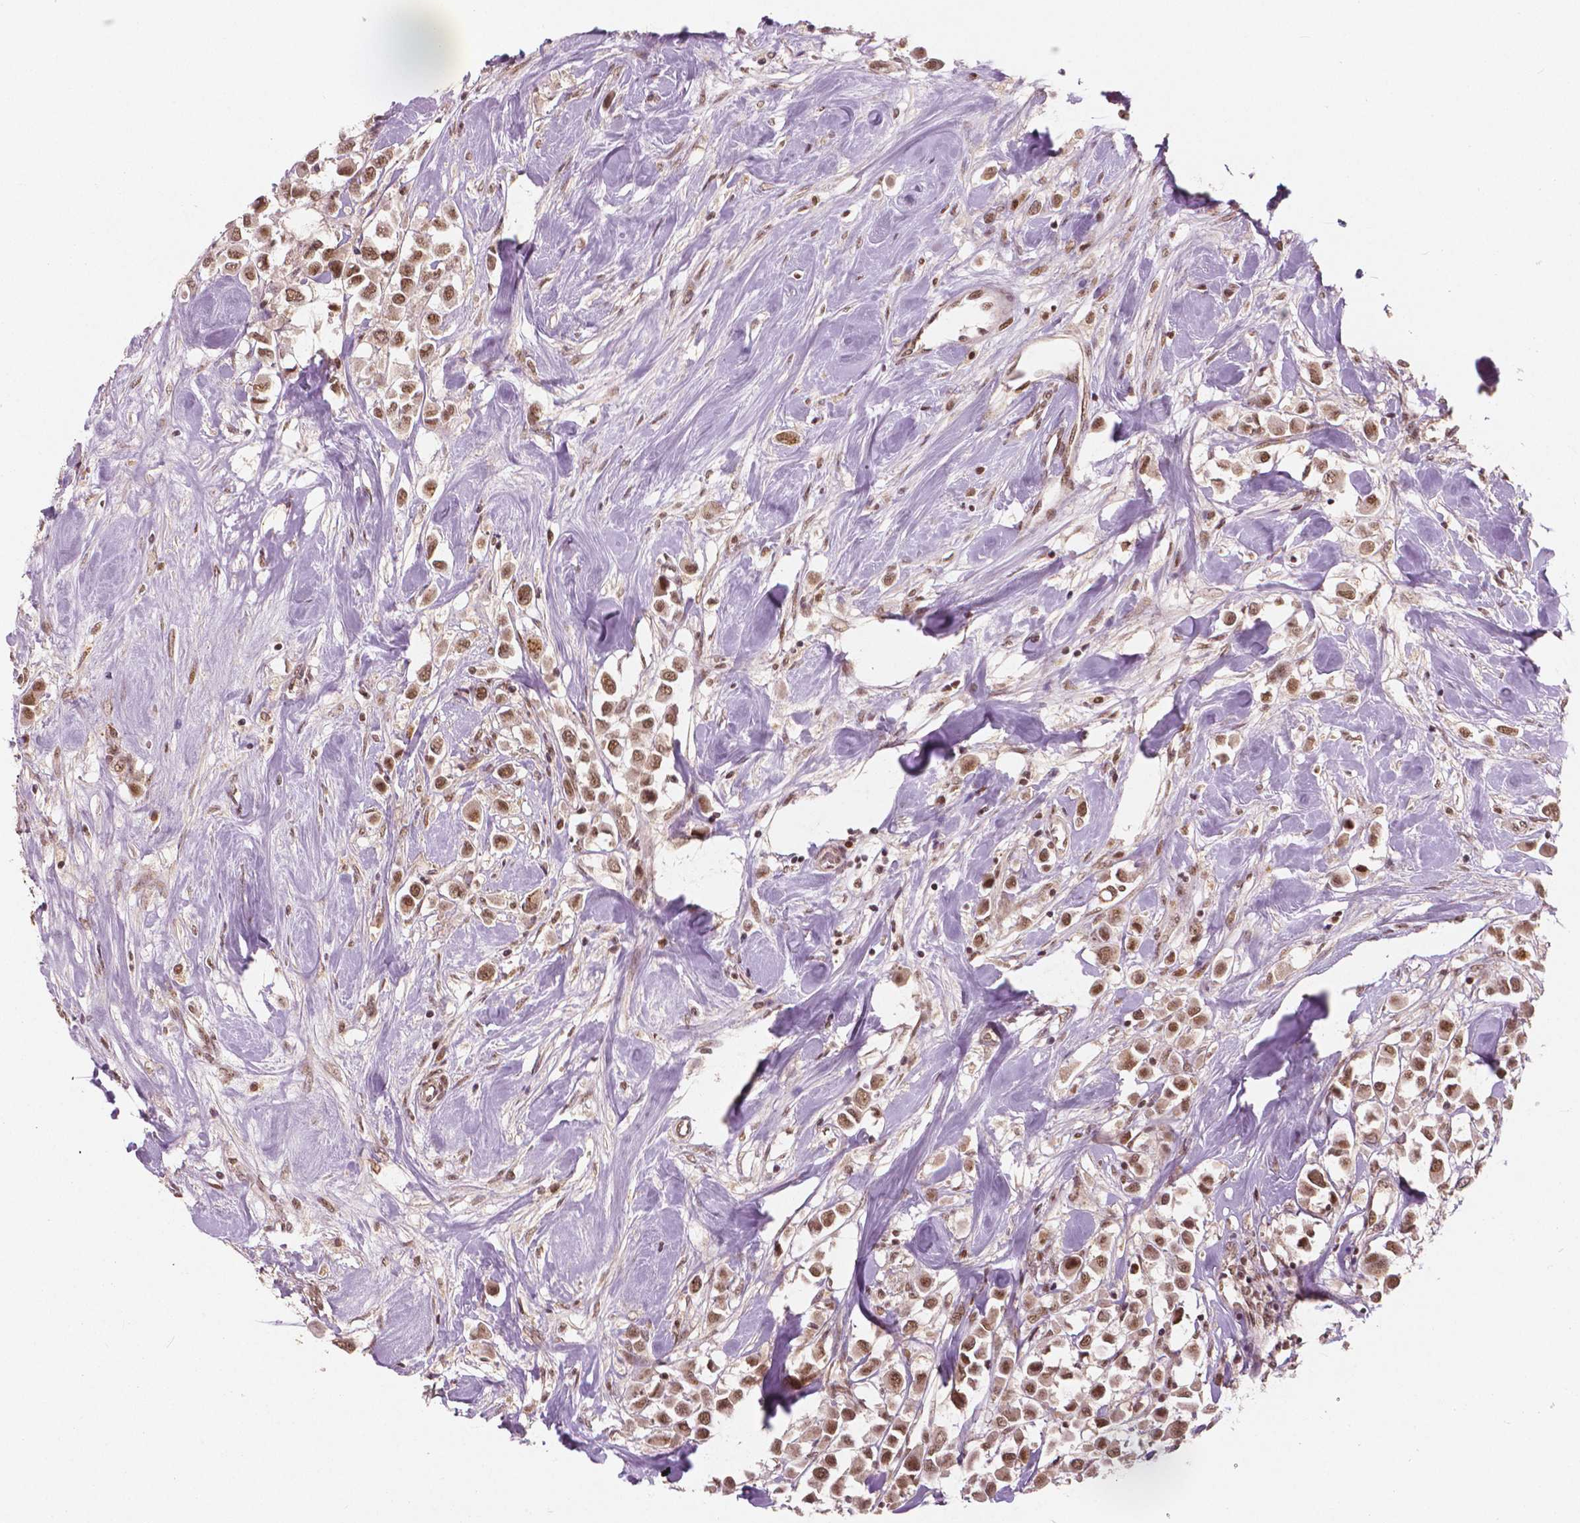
{"staining": {"intensity": "moderate", "quantity": ">75%", "location": "nuclear"}, "tissue": "breast cancer", "cell_type": "Tumor cells", "image_type": "cancer", "snomed": [{"axis": "morphology", "description": "Duct carcinoma"}, {"axis": "topography", "description": "Breast"}], "caption": "DAB (3,3'-diaminobenzidine) immunohistochemical staining of breast cancer (invasive ductal carcinoma) exhibits moderate nuclear protein positivity in approximately >75% of tumor cells. The staining was performed using DAB to visualize the protein expression in brown, while the nuclei were stained in blue with hematoxylin (Magnification: 20x).", "gene": "NSD2", "patient": {"sex": "female", "age": 61}}